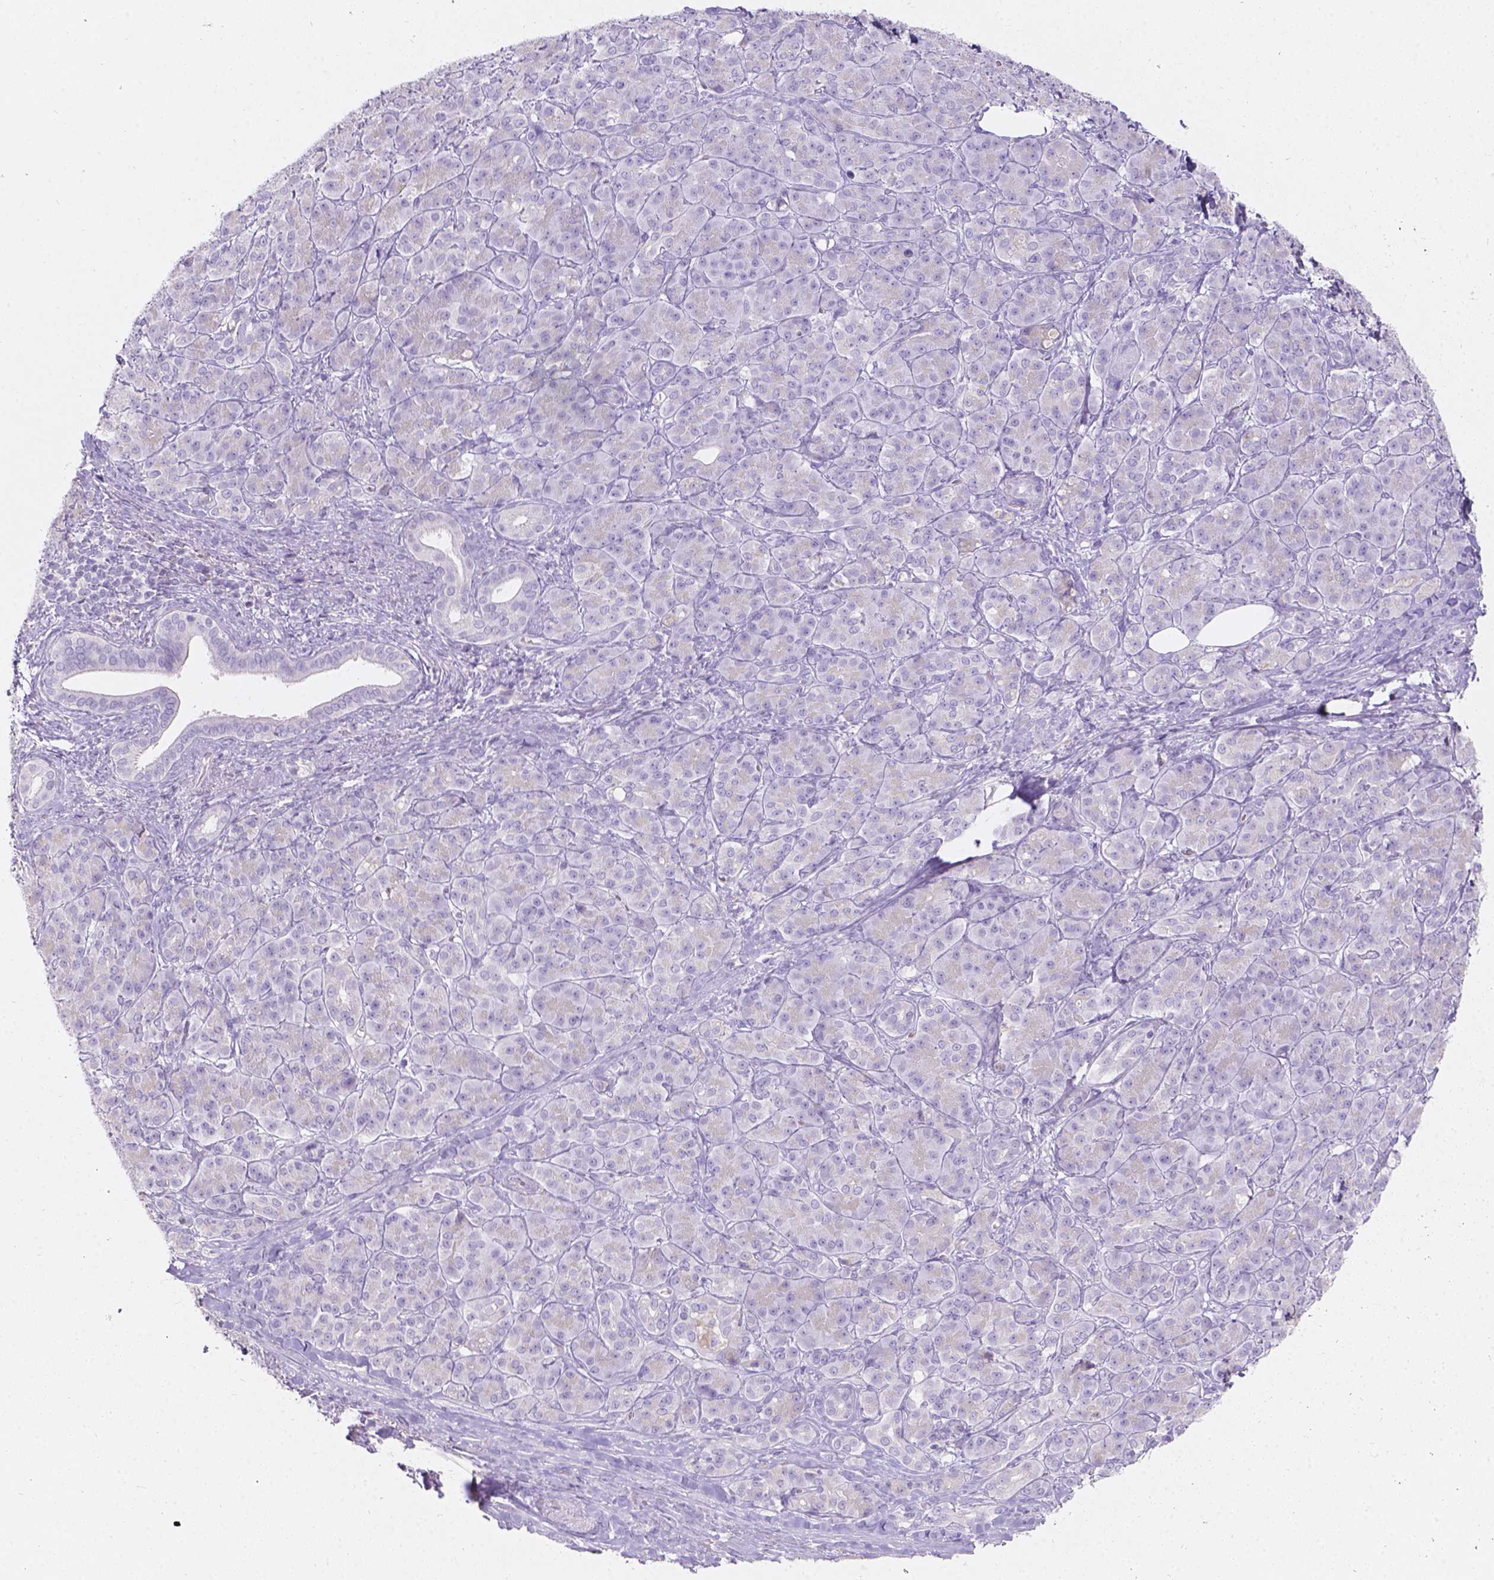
{"staining": {"intensity": "negative", "quantity": "none", "location": "none"}, "tissue": "pancreatic cancer", "cell_type": "Tumor cells", "image_type": "cancer", "snomed": [{"axis": "morphology", "description": "Normal tissue, NOS"}, {"axis": "morphology", "description": "Inflammation, NOS"}, {"axis": "morphology", "description": "Adenocarcinoma, NOS"}, {"axis": "topography", "description": "Pancreas"}], "caption": "The image reveals no staining of tumor cells in adenocarcinoma (pancreatic).", "gene": "GAL3ST2", "patient": {"sex": "male", "age": 57}}